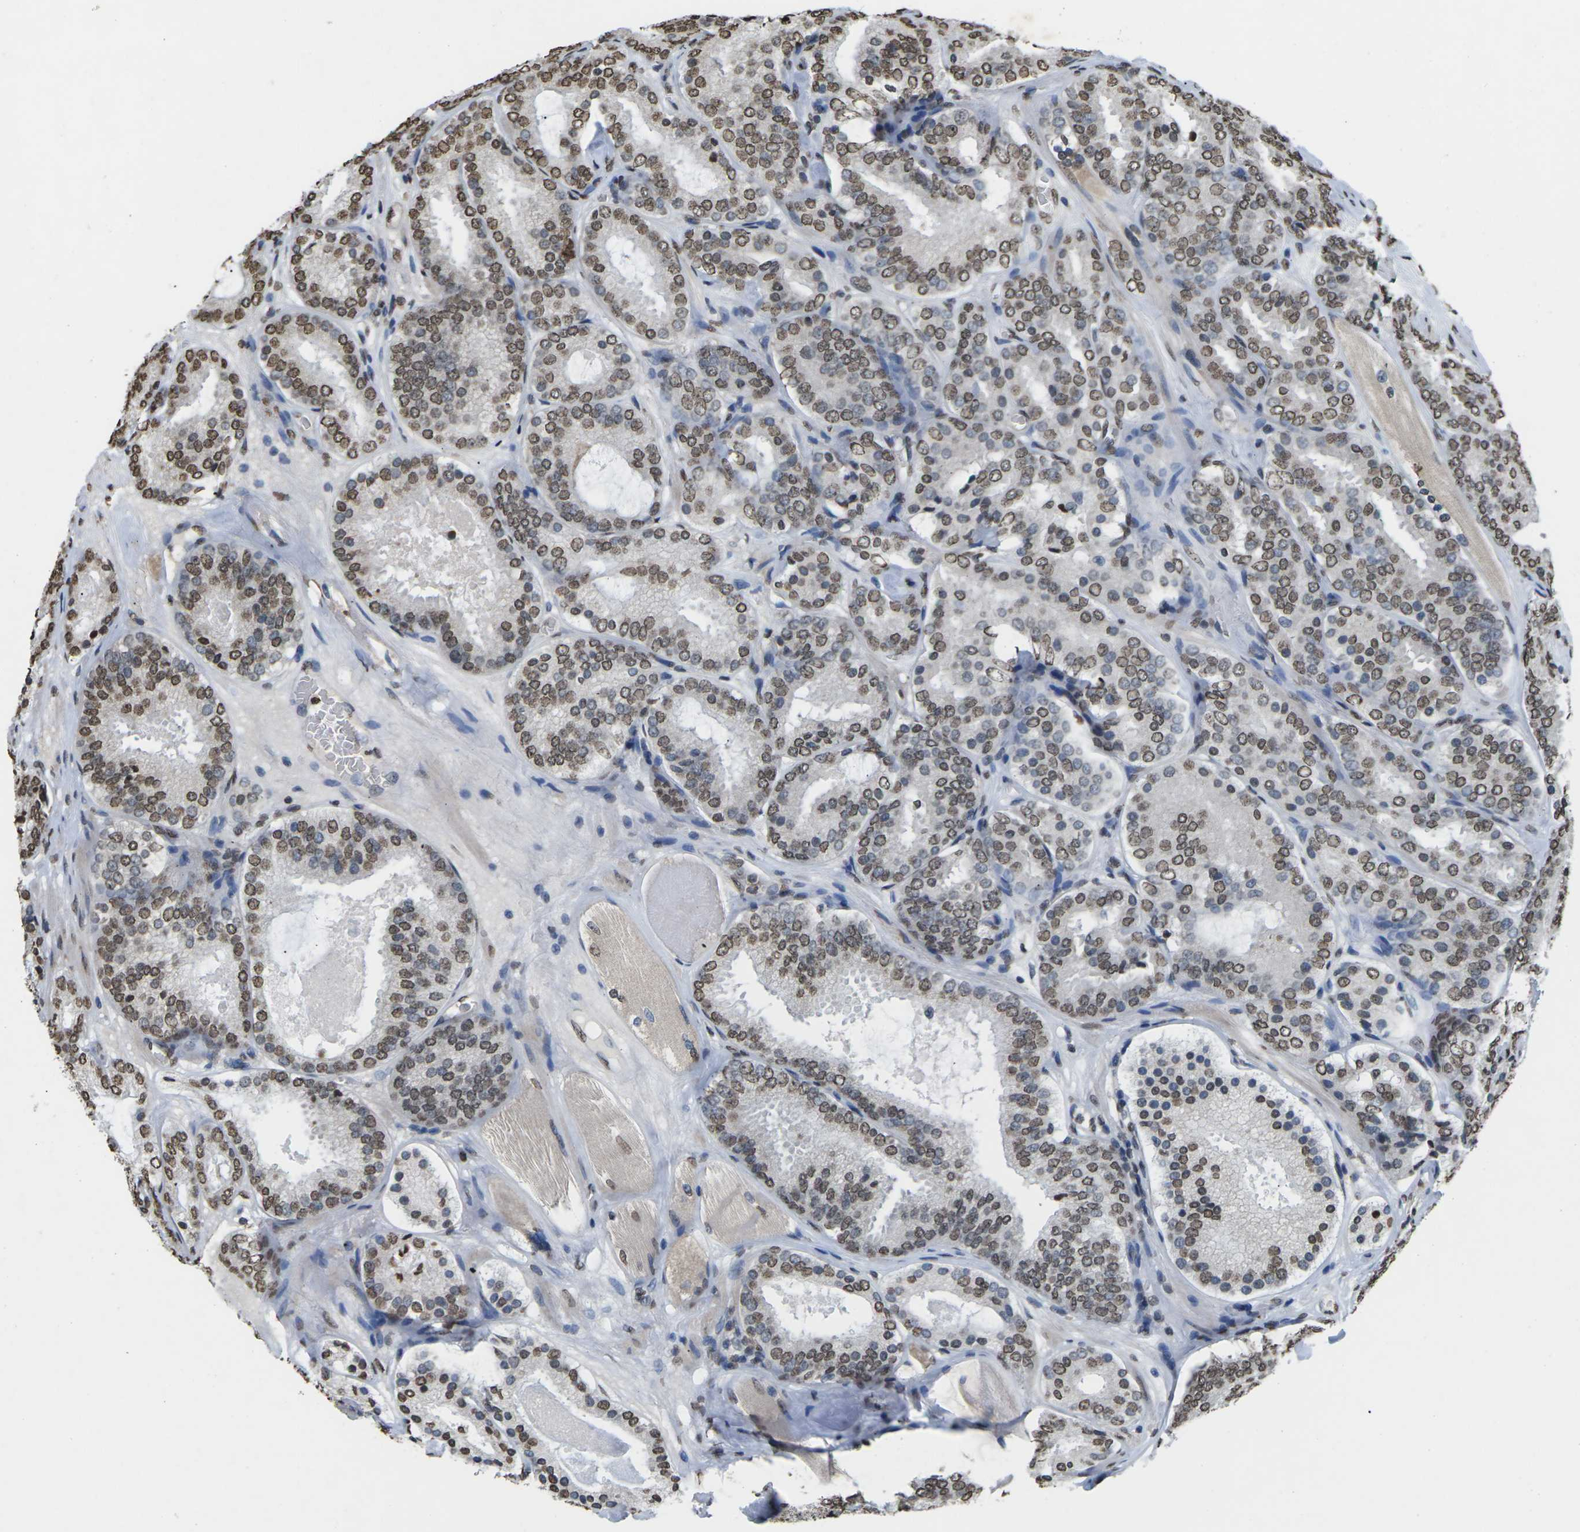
{"staining": {"intensity": "moderate", "quantity": ">75%", "location": "nuclear"}, "tissue": "prostate cancer", "cell_type": "Tumor cells", "image_type": "cancer", "snomed": [{"axis": "morphology", "description": "Adenocarcinoma, Low grade"}, {"axis": "topography", "description": "Prostate"}], "caption": "DAB immunohistochemical staining of prostate cancer (low-grade adenocarcinoma) exhibits moderate nuclear protein staining in about >75% of tumor cells. The protein is stained brown, and the nuclei are stained in blue (DAB (3,3'-diaminobenzidine) IHC with brightfield microscopy, high magnification).", "gene": "EMSY", "patient": {"sex": "male", "age": 69}}